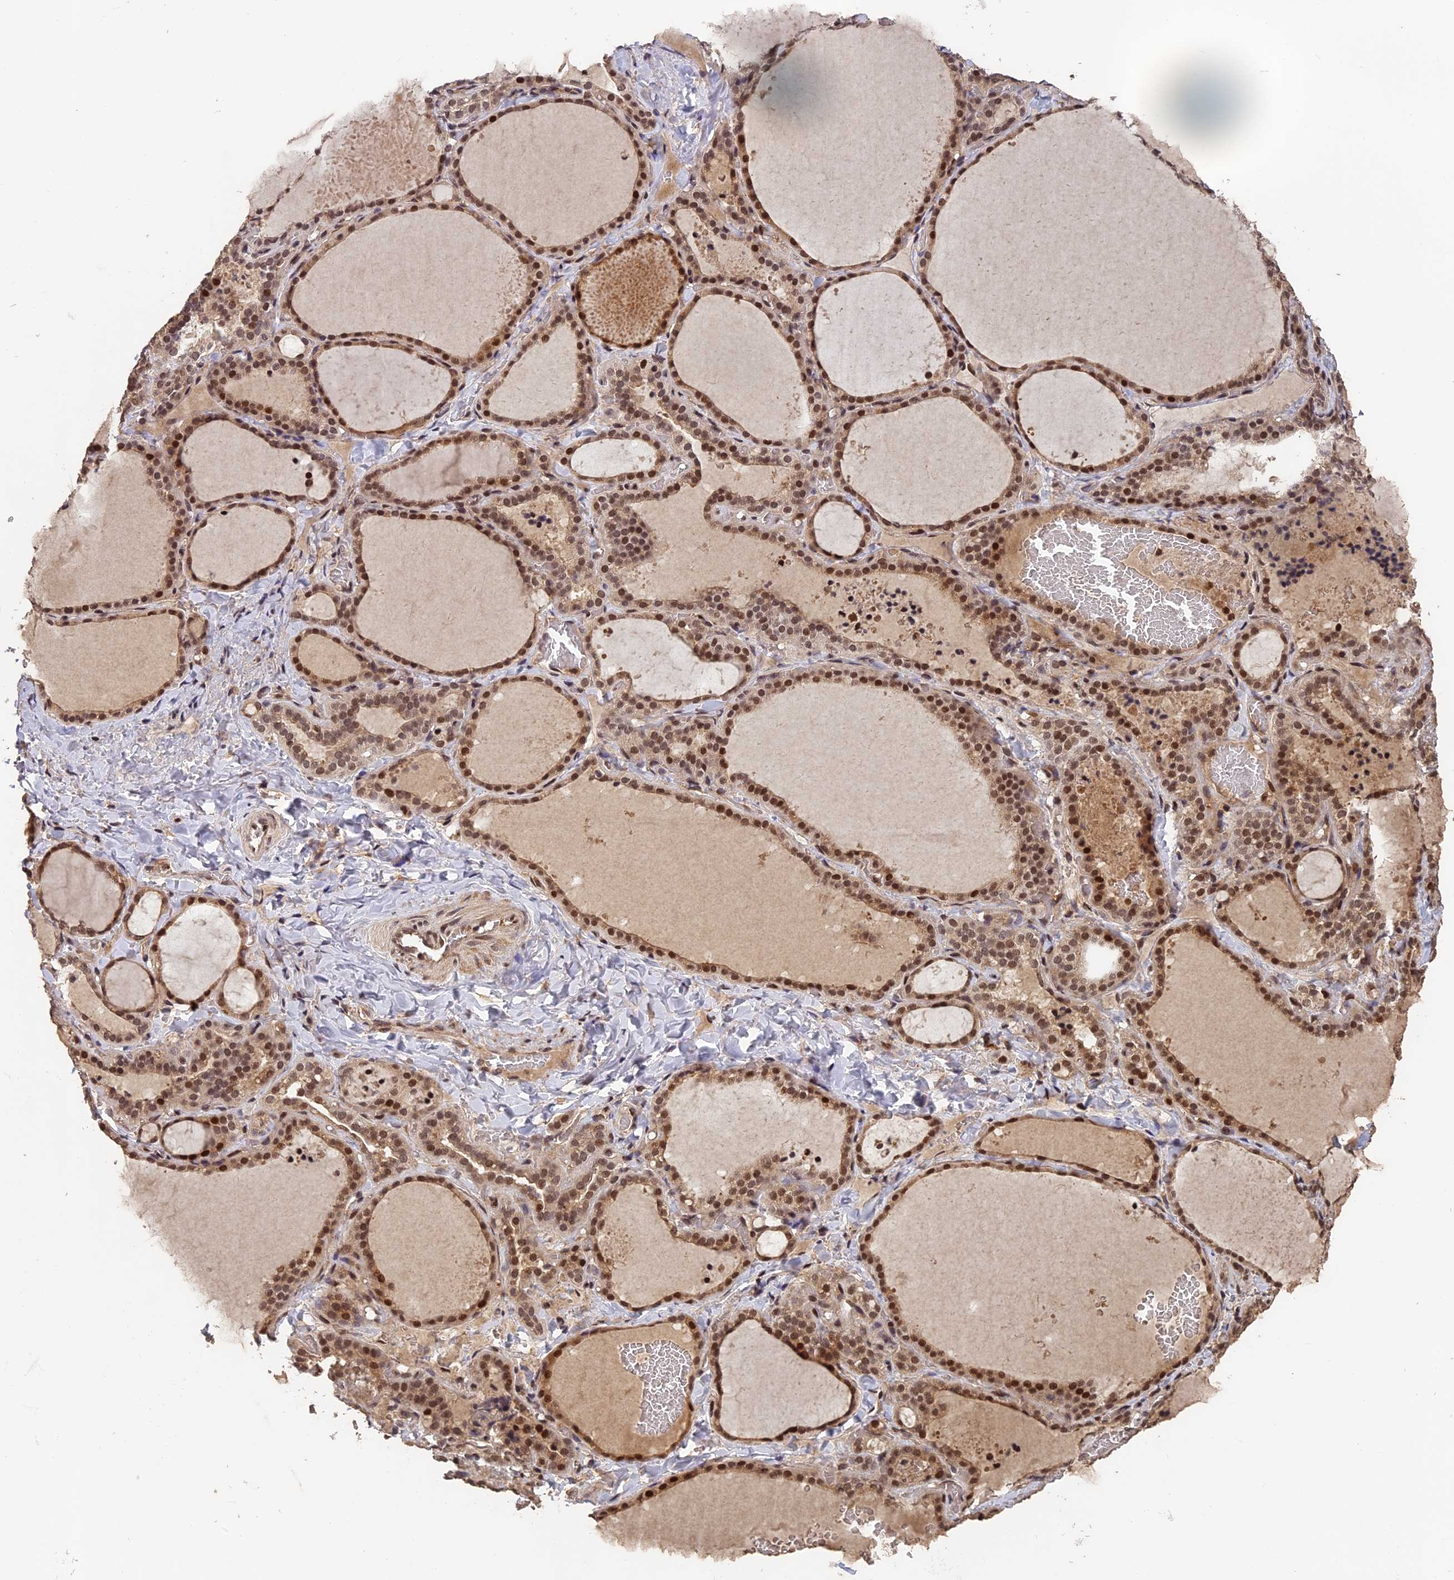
{"staining": {"intensity": "moderate", "quantity": ">75%", "location": "cytoplasmic/membranous,nuclear"}, "tissue": "thyroid gland", "cell_type": "Glandular cells", "image_type": "normal", "snomed": [{"axis": "morphology", "description": "Normal tissue, NOS"}, {"axis": "topography", "description": "Thyroid gland"}], "caption": "This photomicrograph shows unremarkable thyroid gland stained with immunohistochemistry to label a protein in brown. The cytoplasmic/membranous,nuclear of glandular cells show moderate positivity for the protein. Nuclei are counter-stained blue.", "gene": "OSBPL1A", "patient": {"sex": "female", "age": 22}}